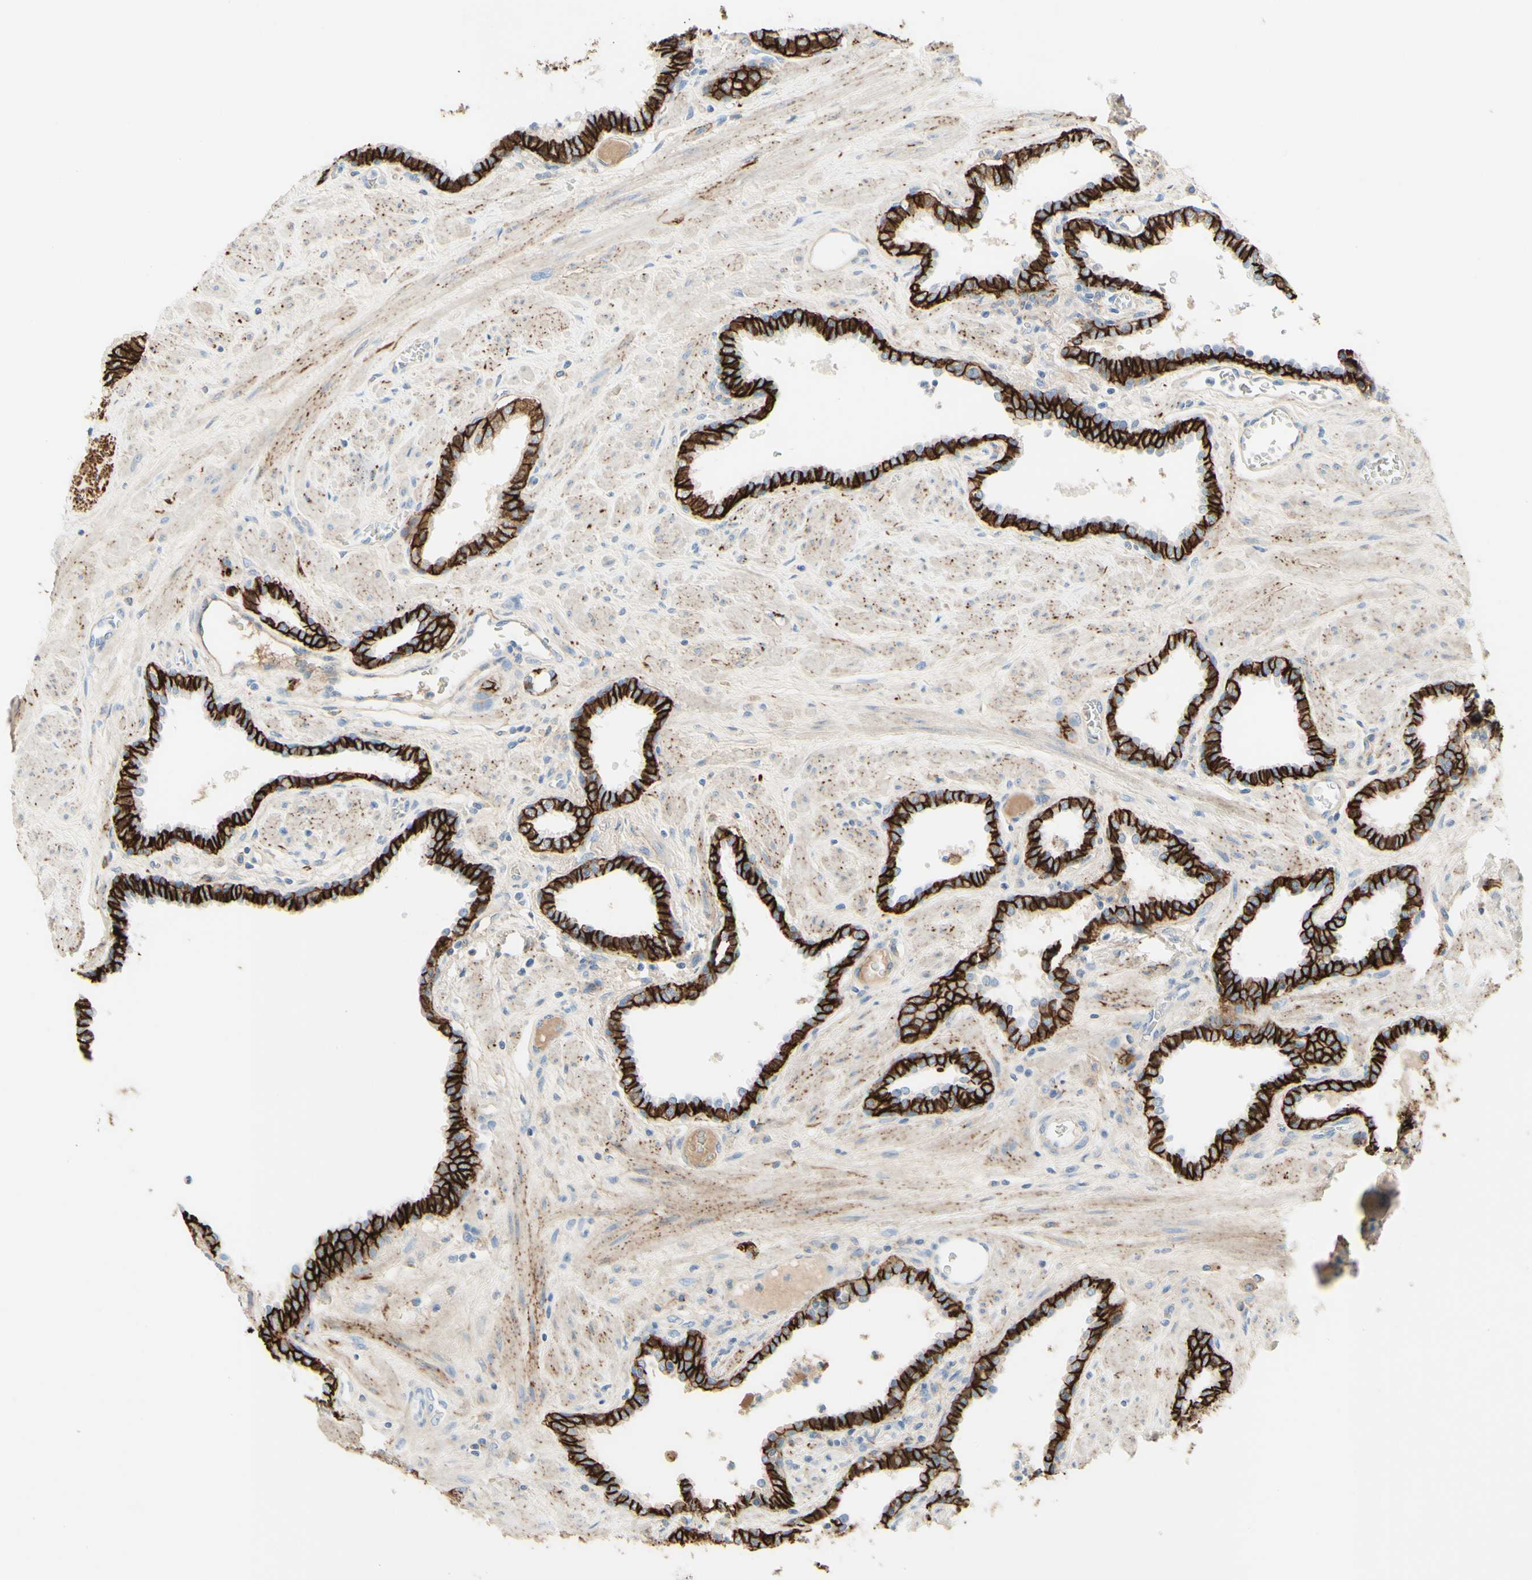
{"staining": {"intensity": "strong", "quantity": ">75%", "location": "cytoplasmic/membranous"}, "tissue": "prostate", "cell_type": "Glandular cells", "image_type": "normal", "snomed": [{"axis": "morphology", "description": "Normal tissue, NOS"}, {"axis": "topography", "description": "Prostate"}], "caption": "A high amount of strong cytoplasmic/membranous expression is present in about >75% of glandular cells in normal prostate.", "gene": "ALCAM", "patient": {"sex": "male", "age": 51}}